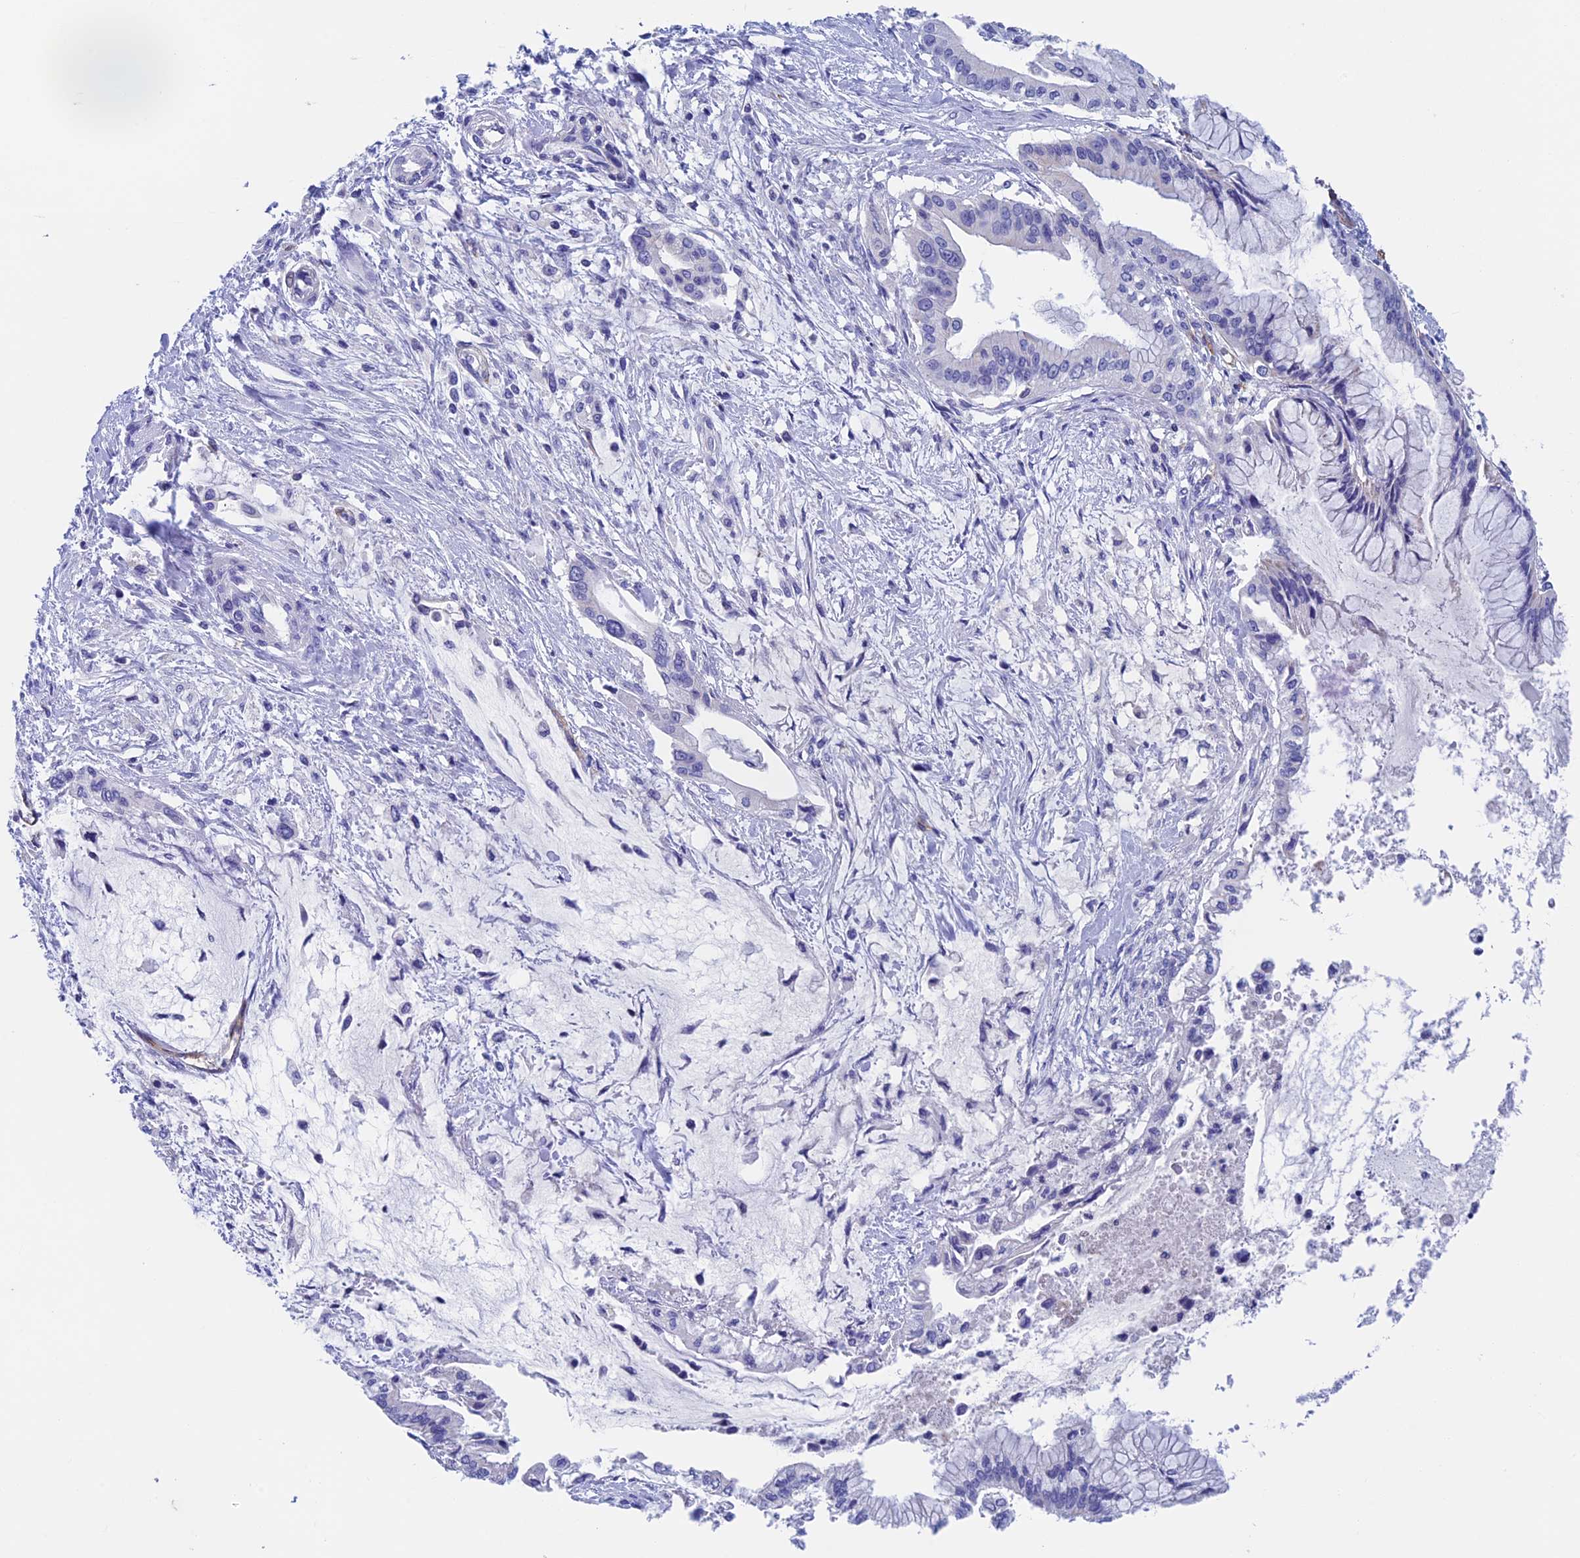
{"staining": {"intensity": "negative", "quantity": "none", "location": "none"}, "tissue": "pancreatic cancer", "cell_type": "Tumor cells", "image_type": "cancer", "snomed": [{"axis": "morphology", "description": "Adenocarcinoma, NOS"}, {"axis": "topography", "description": "Pancreas"}], "caption": "Immunohistochemistry (IHC) image of neoplastic tissue: human pancreatic adenocarcinoma stained with DAB (3,3'-diaminobenzidine) shows no significant protein staining in tumor cells.", "gene": "INSYN1", "patient": {"sex": "male", "age": 46}}